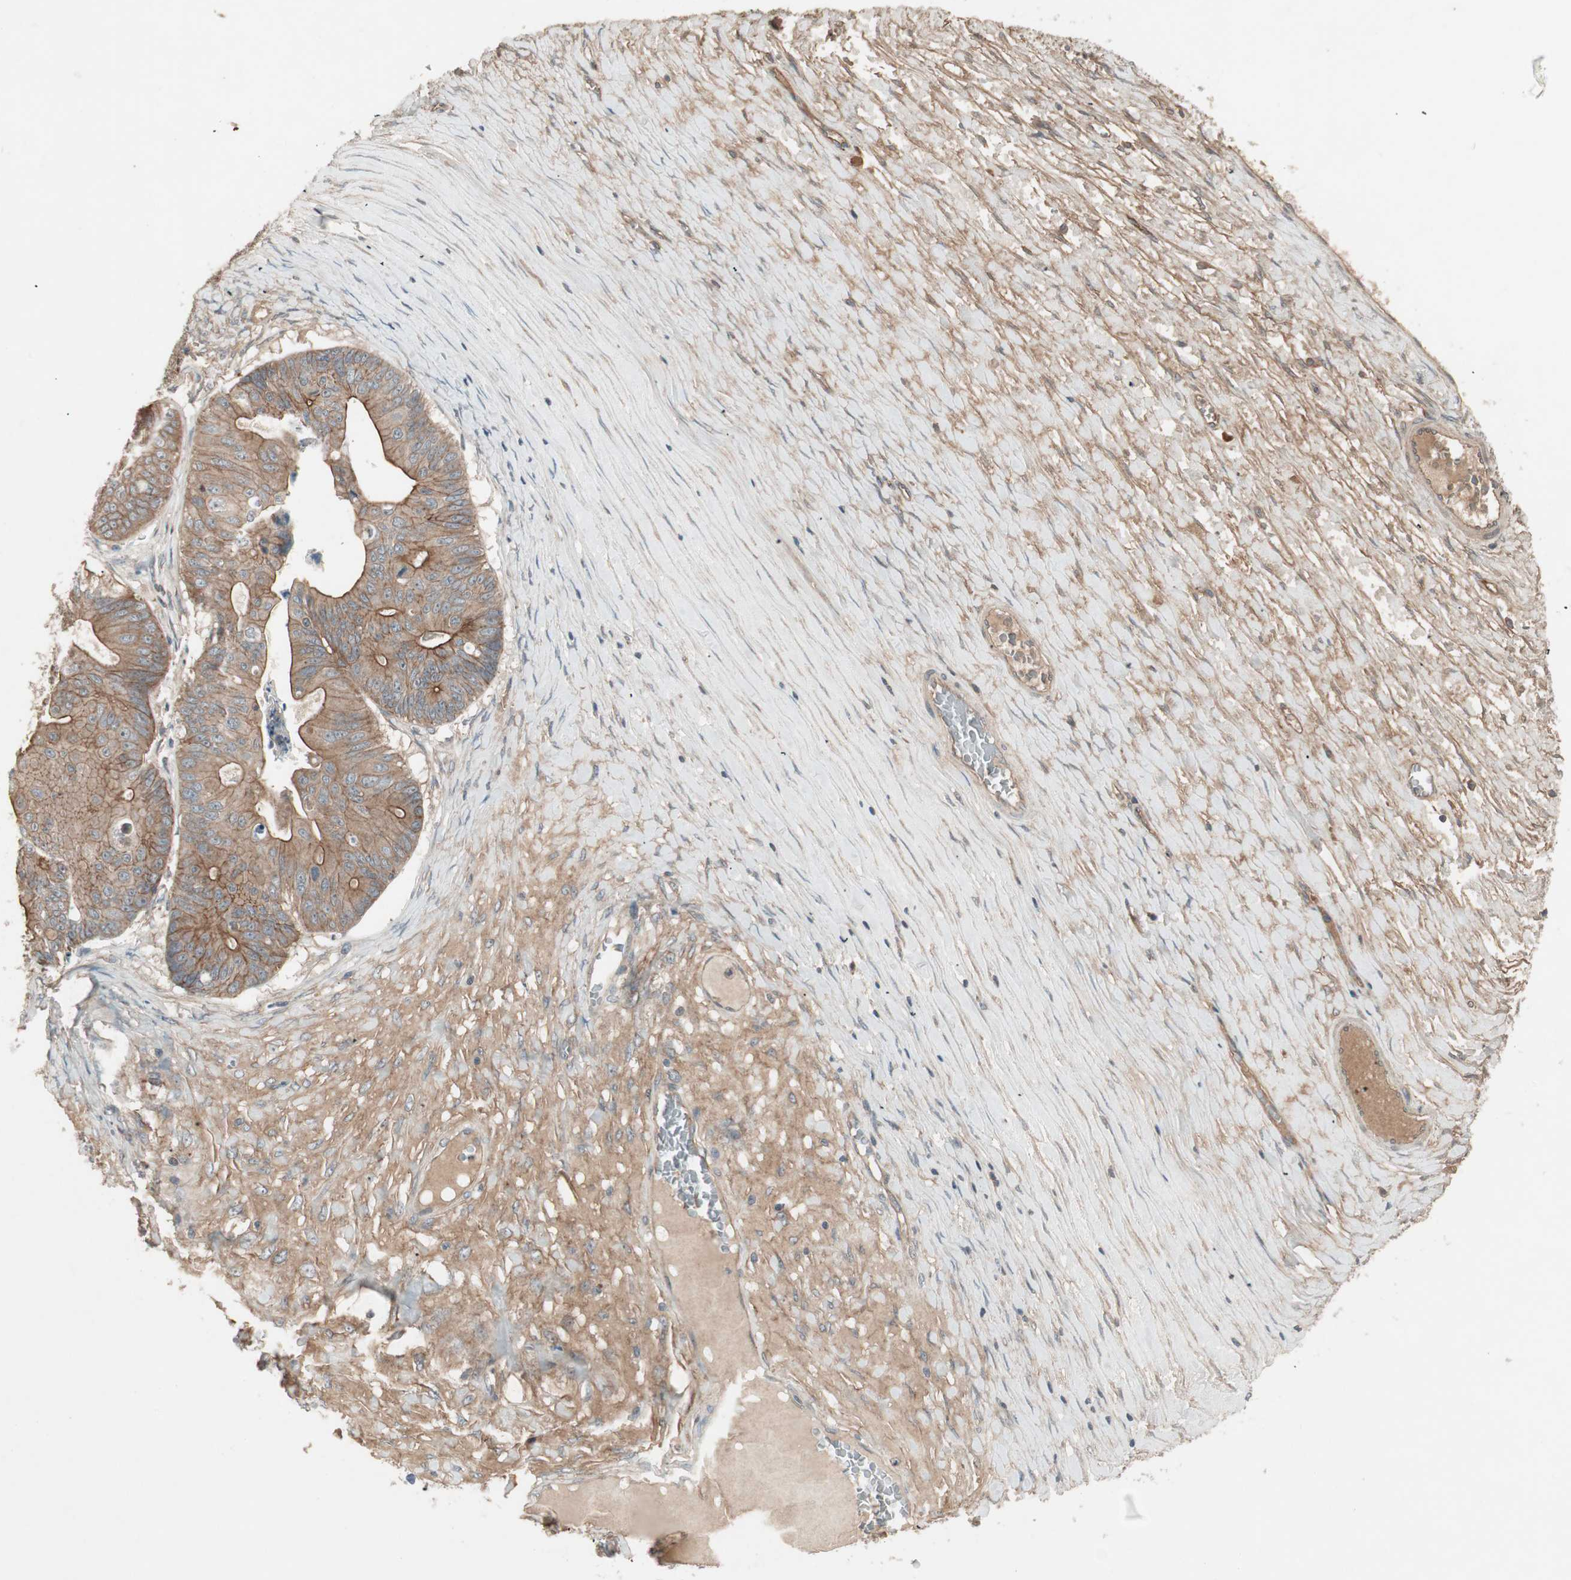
{"staining": {"intensity": "strong", "quantity": ">75%", "location": "cytoplasmic/membranous"}, "tissue": "ovarian cancer", "cell_type": "Tumor cells", "image_type": "cancer", "snomed": [{"axis": "morphology", "description": "Cystadenocarcinoma, mucinous, NOS"}, {"axis": "topography", "description": "Ovary"}], "caption": "An immunohistochemistry (IHC) photomicrograph of tumor tissue is shown. Protein staining in brown highlights strong cytoplasmic/membranous positivity in ovarian cancer (mucinous cystadenocarcinoma) within tumor cells.", "gene": "TFPI", "patient": {"sex": "female", "age": 37}}